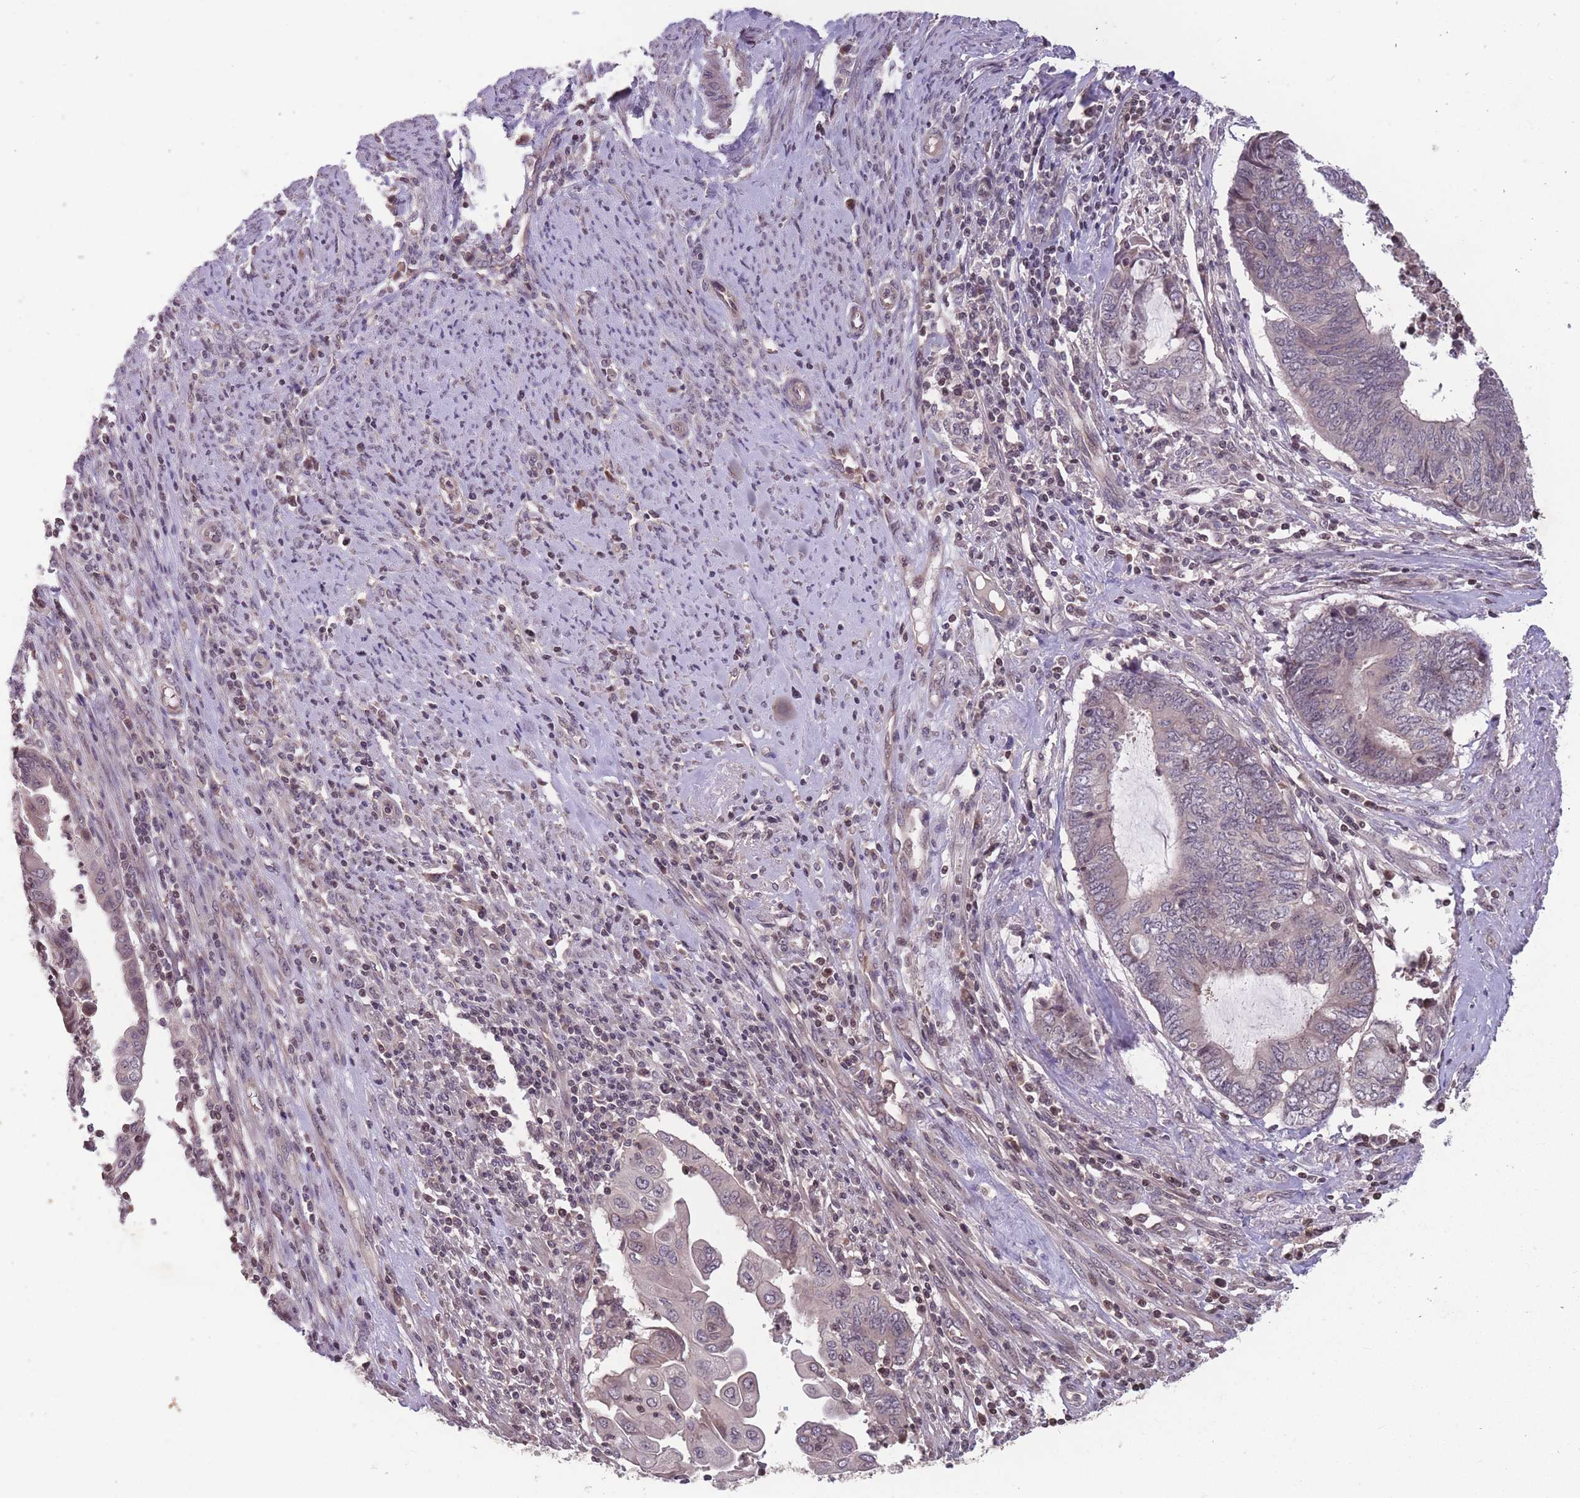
{"staining": {"intensity": "negative", "quantity": "none", "location": "none"}, "tissue": "endometrial cancer", "cell_type": "Tumor cells", "image_type": "cancer", "snomed": [{"axis": "morphology", "description": "Adenocarcinoma, NOS"}, {"axis": "topography", "description": "Uterus"}, {"axis": "topography", "description": "Endometrium"}], "caption": "This is a micrograph of immunohistochemistry staining of endometrial cancer (adenocarcinoma), which shows no staining in tumor cells.", "gene": "GGT5", "patient": {"sex": "female", "age": 70}}